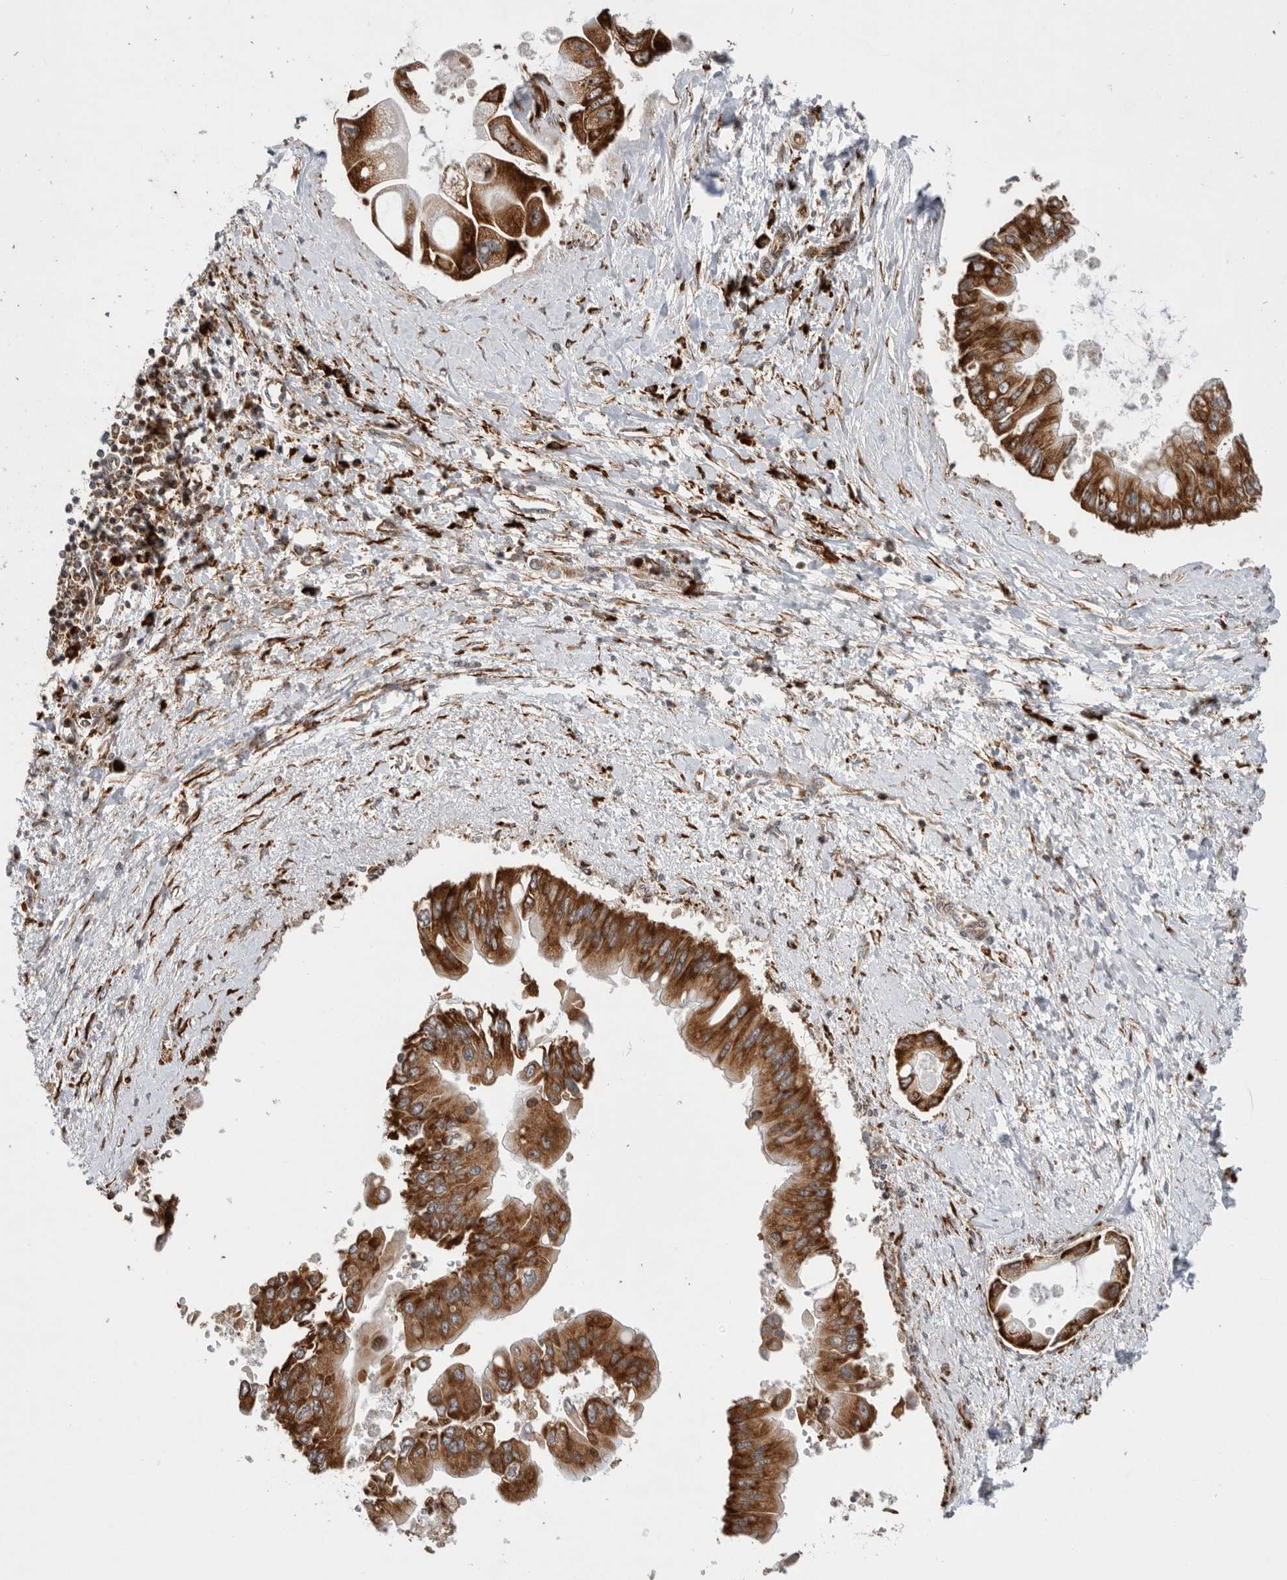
{"staining": {"intensity": "strong", "quantity": ">75%", "location": "cytoplasmic/membranous"}, "tissue": "liver cancer", "cell_type": "Tumor cells", "image_type": "cancer", "snomed": [{"axis": "morphology", "description": "Cholangiocarcinoma"}, {"axis": "topography", "description": "Liver"}], "caption": "This image shows immunohistochemistry (IHC) staining of human liver cancer (cholangiocarcinoma), with high strong cytoplasmic/membranous positivity in about >75% of tumor cells.", "gene": "FZD3", "patient": {"sex": "male", "age": 50}}